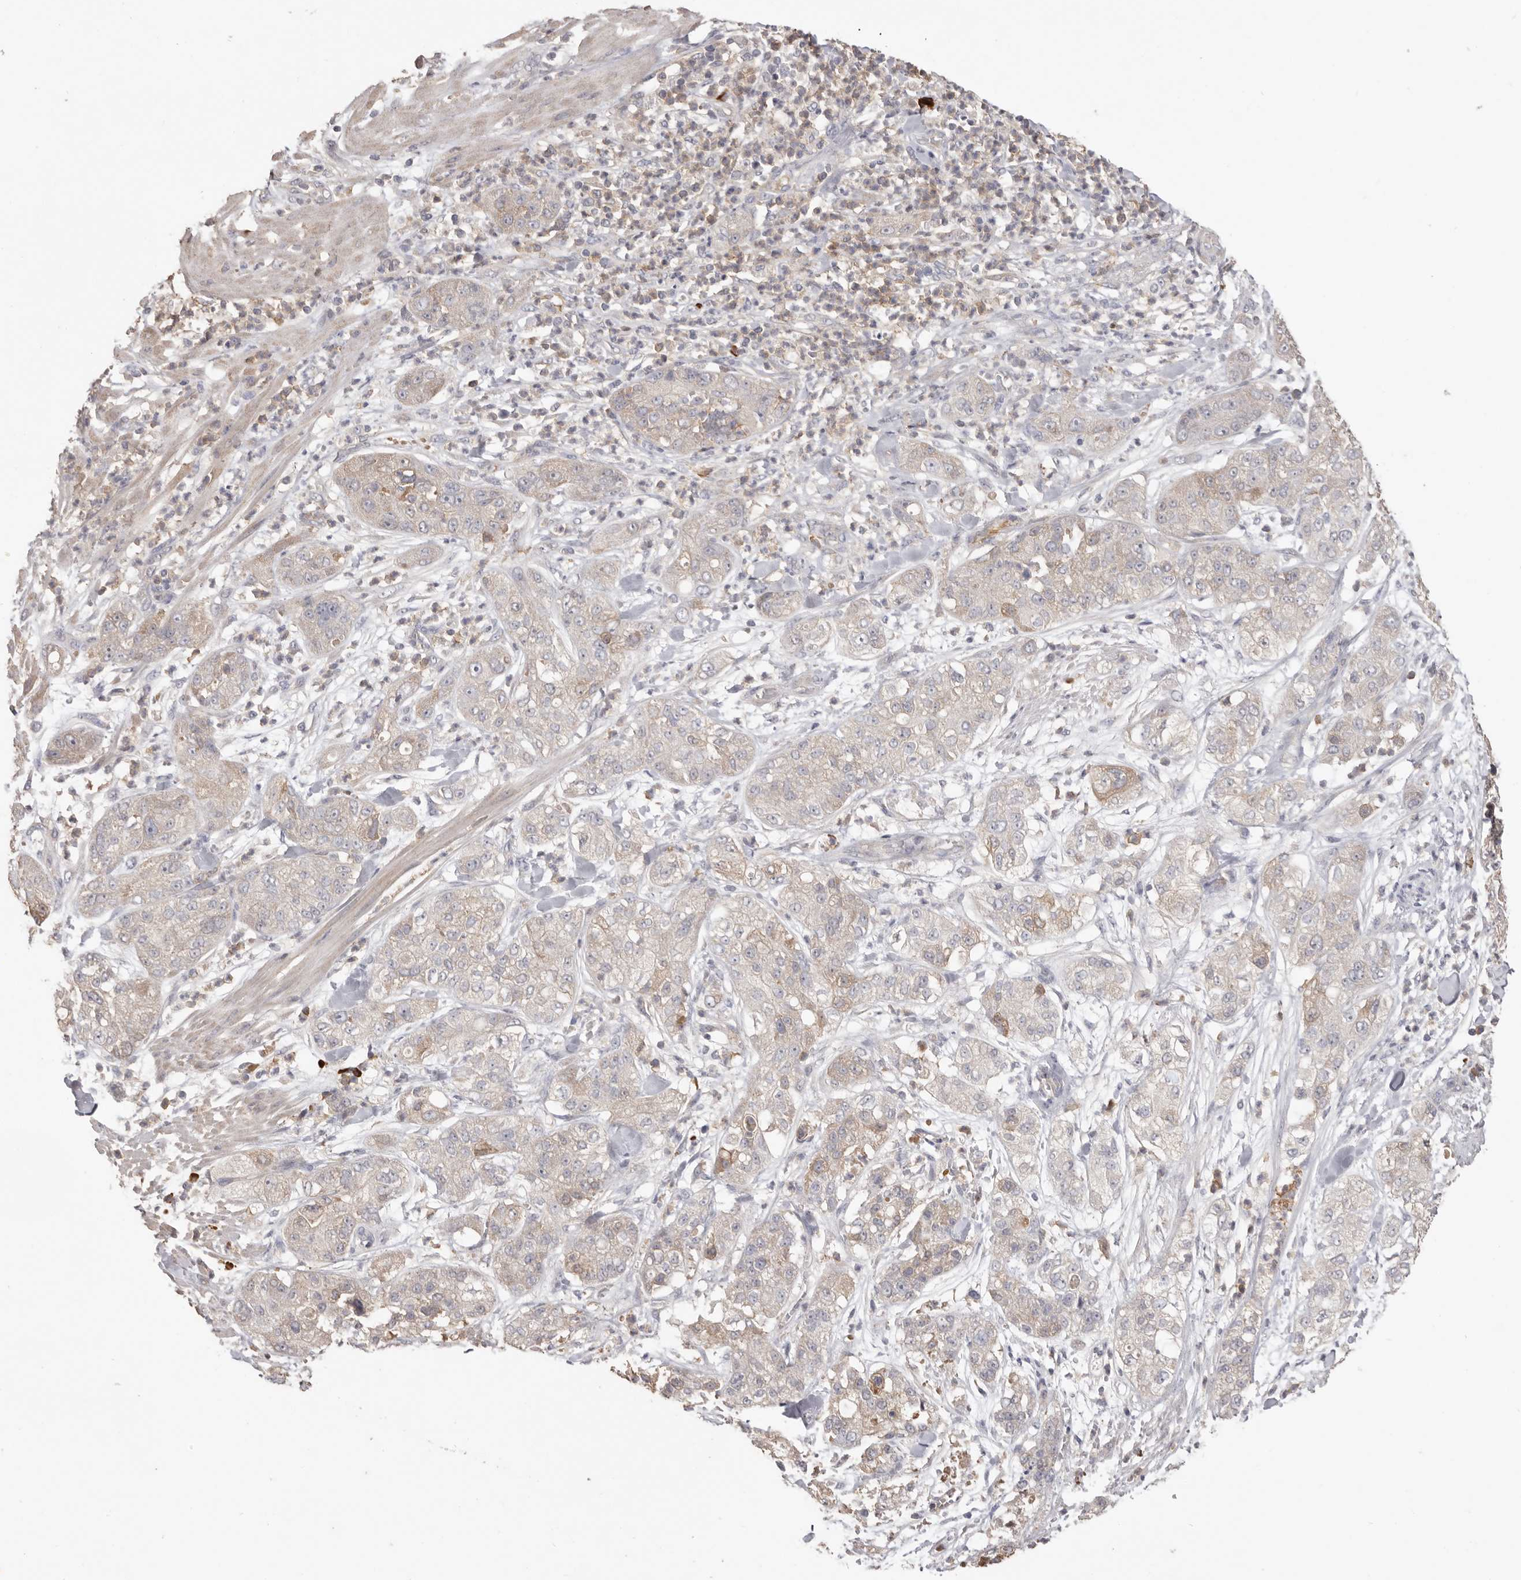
{"staining": {"intensity": "weak", "quantity": "<25%", "location": "cytoplasmic/membranous"}, "tissue": "pancreatic cancer", "cell_type": "Tumor cells", "image_type": "cancer", "snomed": [{"axis": "morphology", "description": "Adenocarcinoma, NOS"}, {"axis": "topography", "description": "Pancreas"}], "caption": "Tumor cells show no significant protein positivity in adenocarcinoma (pancreatic).", "gene": "HCAR2", "patient": {"sex": "female", "age": 78}}